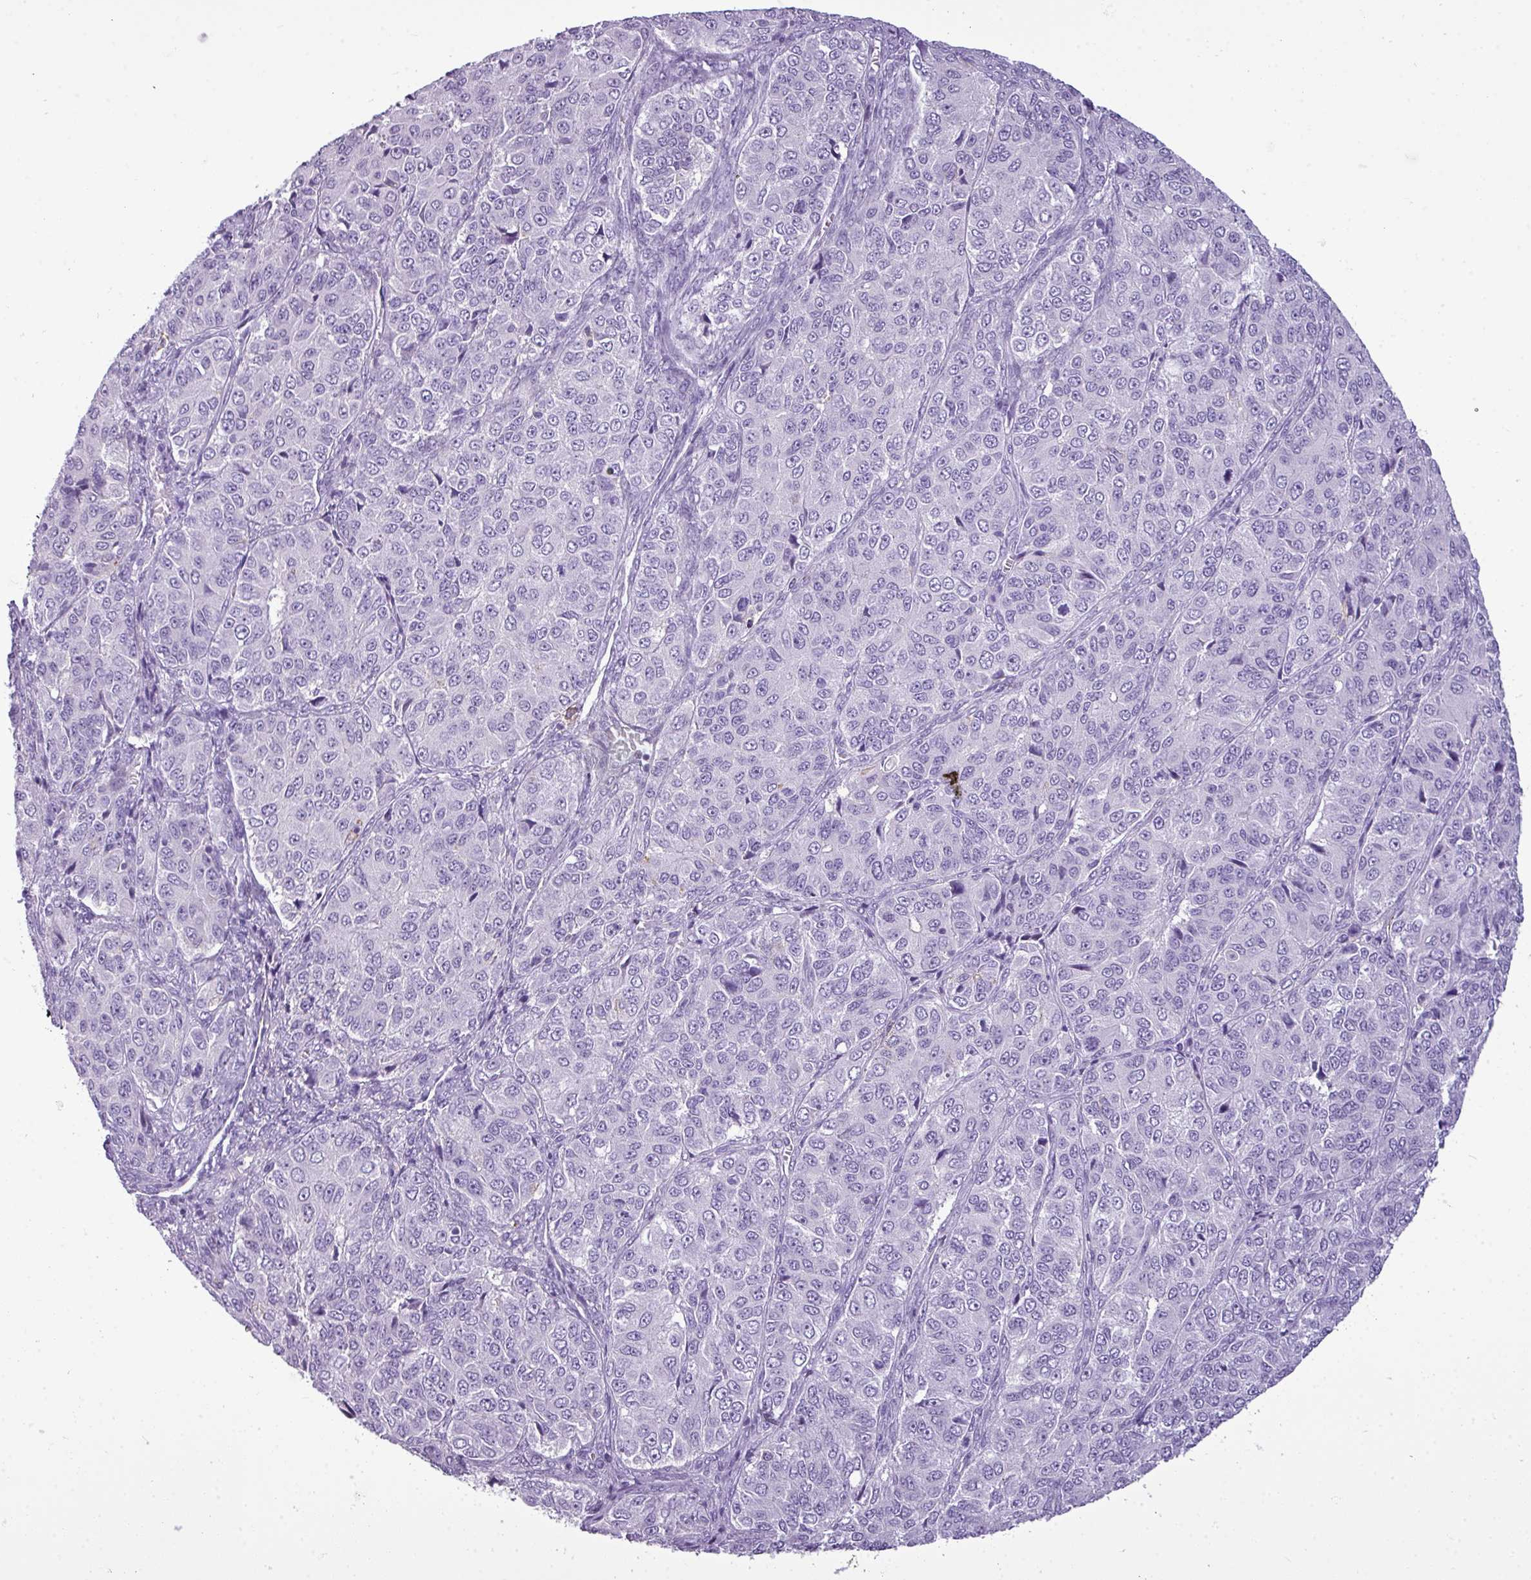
{"staining": {"intensity": "negative", "quantity": "none", "location": "none"}, "tissue": "ovarian cancer", "cell_type": "Tumor cells", "image_type": "cancer", "snomed": [{"axis": "morphology", "description": "Carcinoma, endometroid"}, {"axis": "topography", "description": "Ovary"}], "caption": "Immunohistochemistry of human ovarian cancer (endometroid carcinoma) shows no expression in tumor cells.", "gene": "RBMXL2", "patient": {"sex": "female", "age": 51}}